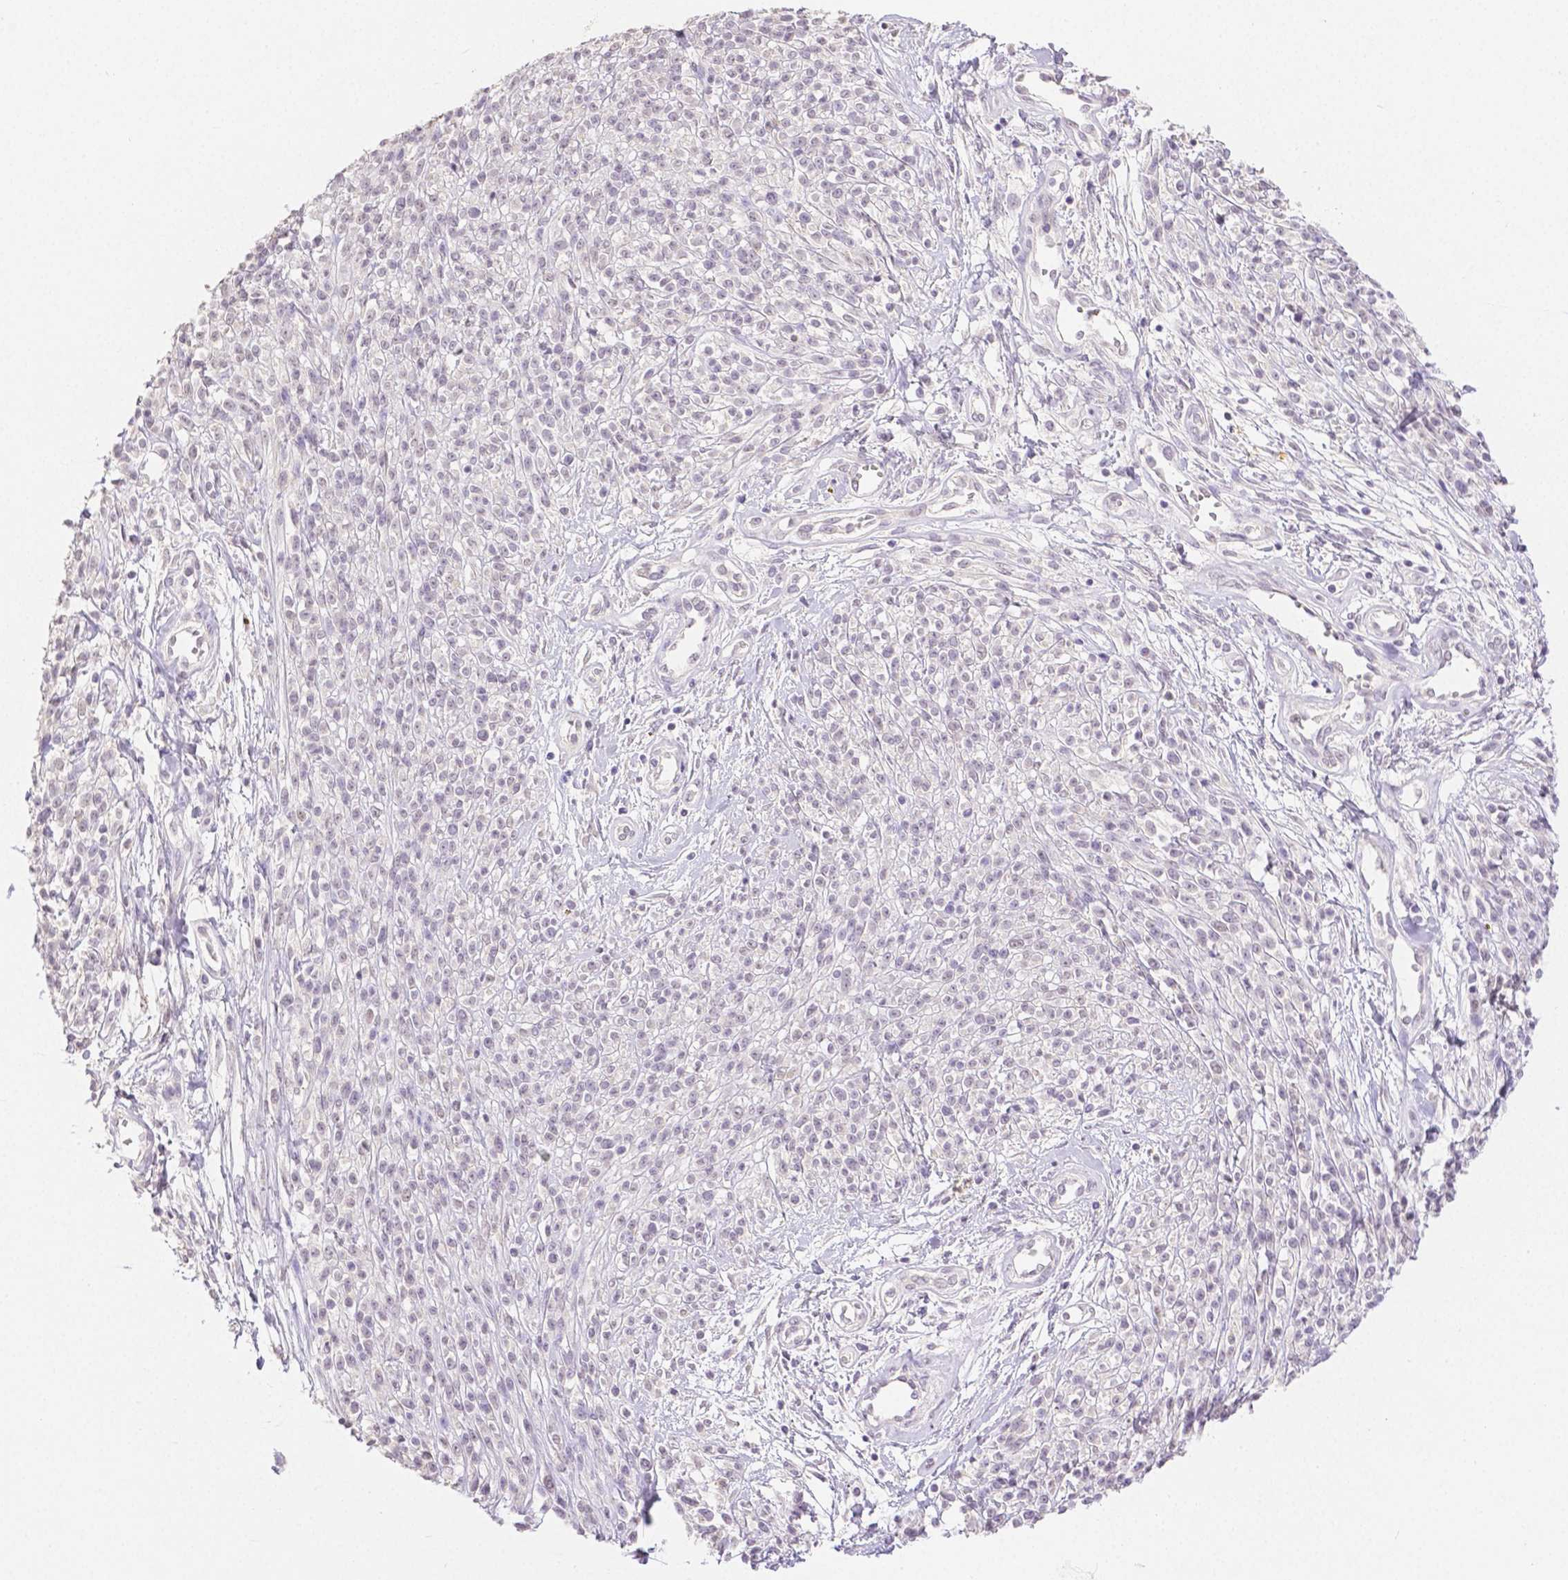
{"staining": {"intensity": "negative", "quantity": "none", "location": "none"}, "tissue": "melanoma", "cell_type": "Tumor cells", "image_type": "cancer", "snomed": [{"axis": "morphology", "description": "Malignant melanoma, NOS"}, {"axis": "topography", "description": "Skin"}, {"axis": "topography", "description": "Skin of trunk"}], "caption": "Immunohistochemical staining of human melanoma exhibits no significant positivity in tumor cells.", "gene": "OCLN", "patient": {"sex": "male", "age": 74}}